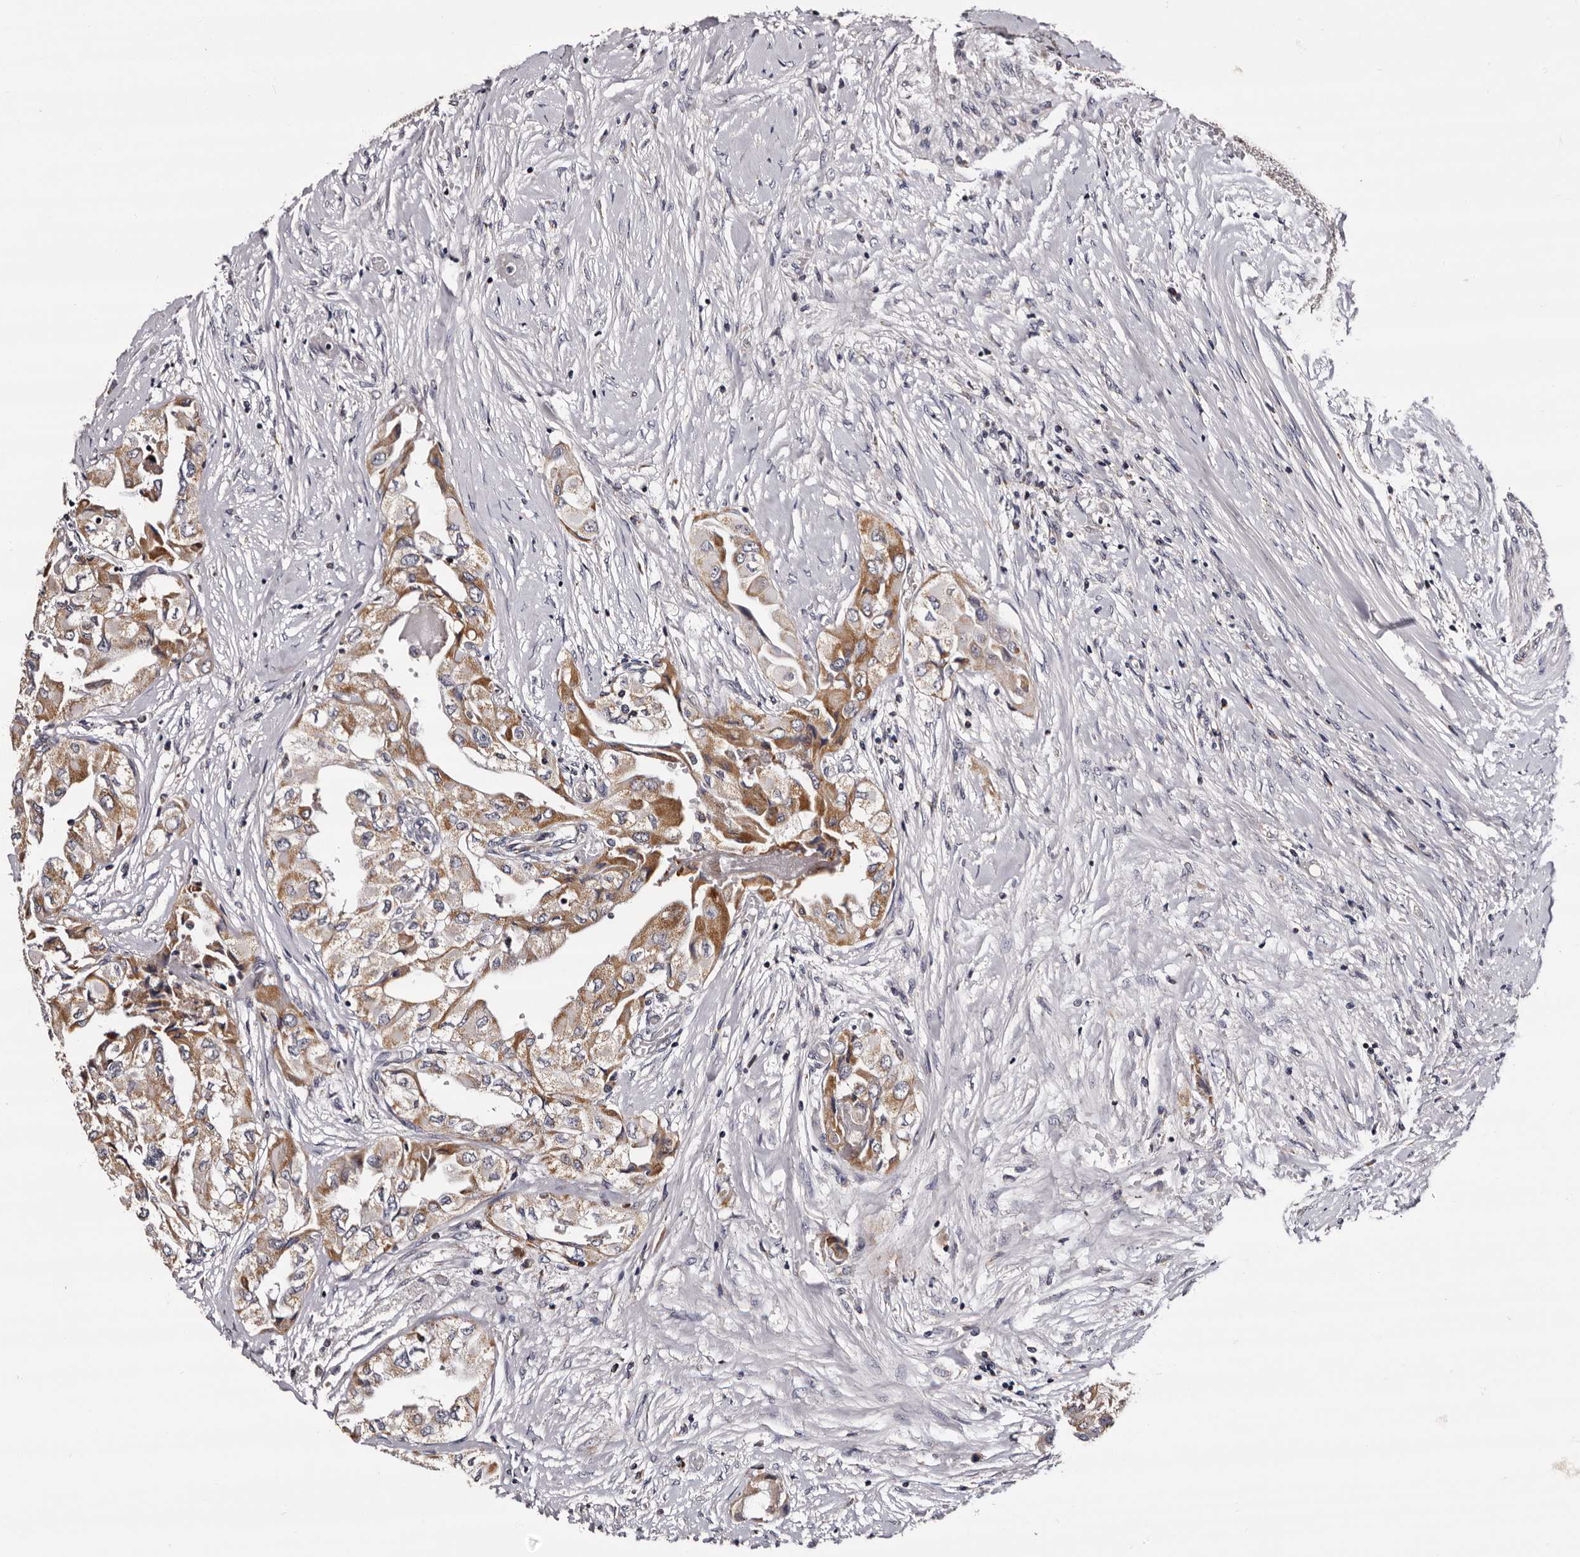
{"staining": {"intensity": "moderate", "quantity": ">75%", "location": "cytoplasmic/membranous"}, "tissue": "thyroid cancer", "cell_type": "Tumor cells", "image_type": "cancer", "snomed": [{"axis": "morphology", "description": "Papillary adenocarcinoma, NOS"}, {"axis": "topography", "description": "Thyroid gland"}], "caption": "Thyroid papillary adenocarcinoma tissue reveals moderate cytoplasmic/membranous expression in about >75% of tumor cells", "gene": "TAF4B", "patient": {"sex": "female", "age": 59}}